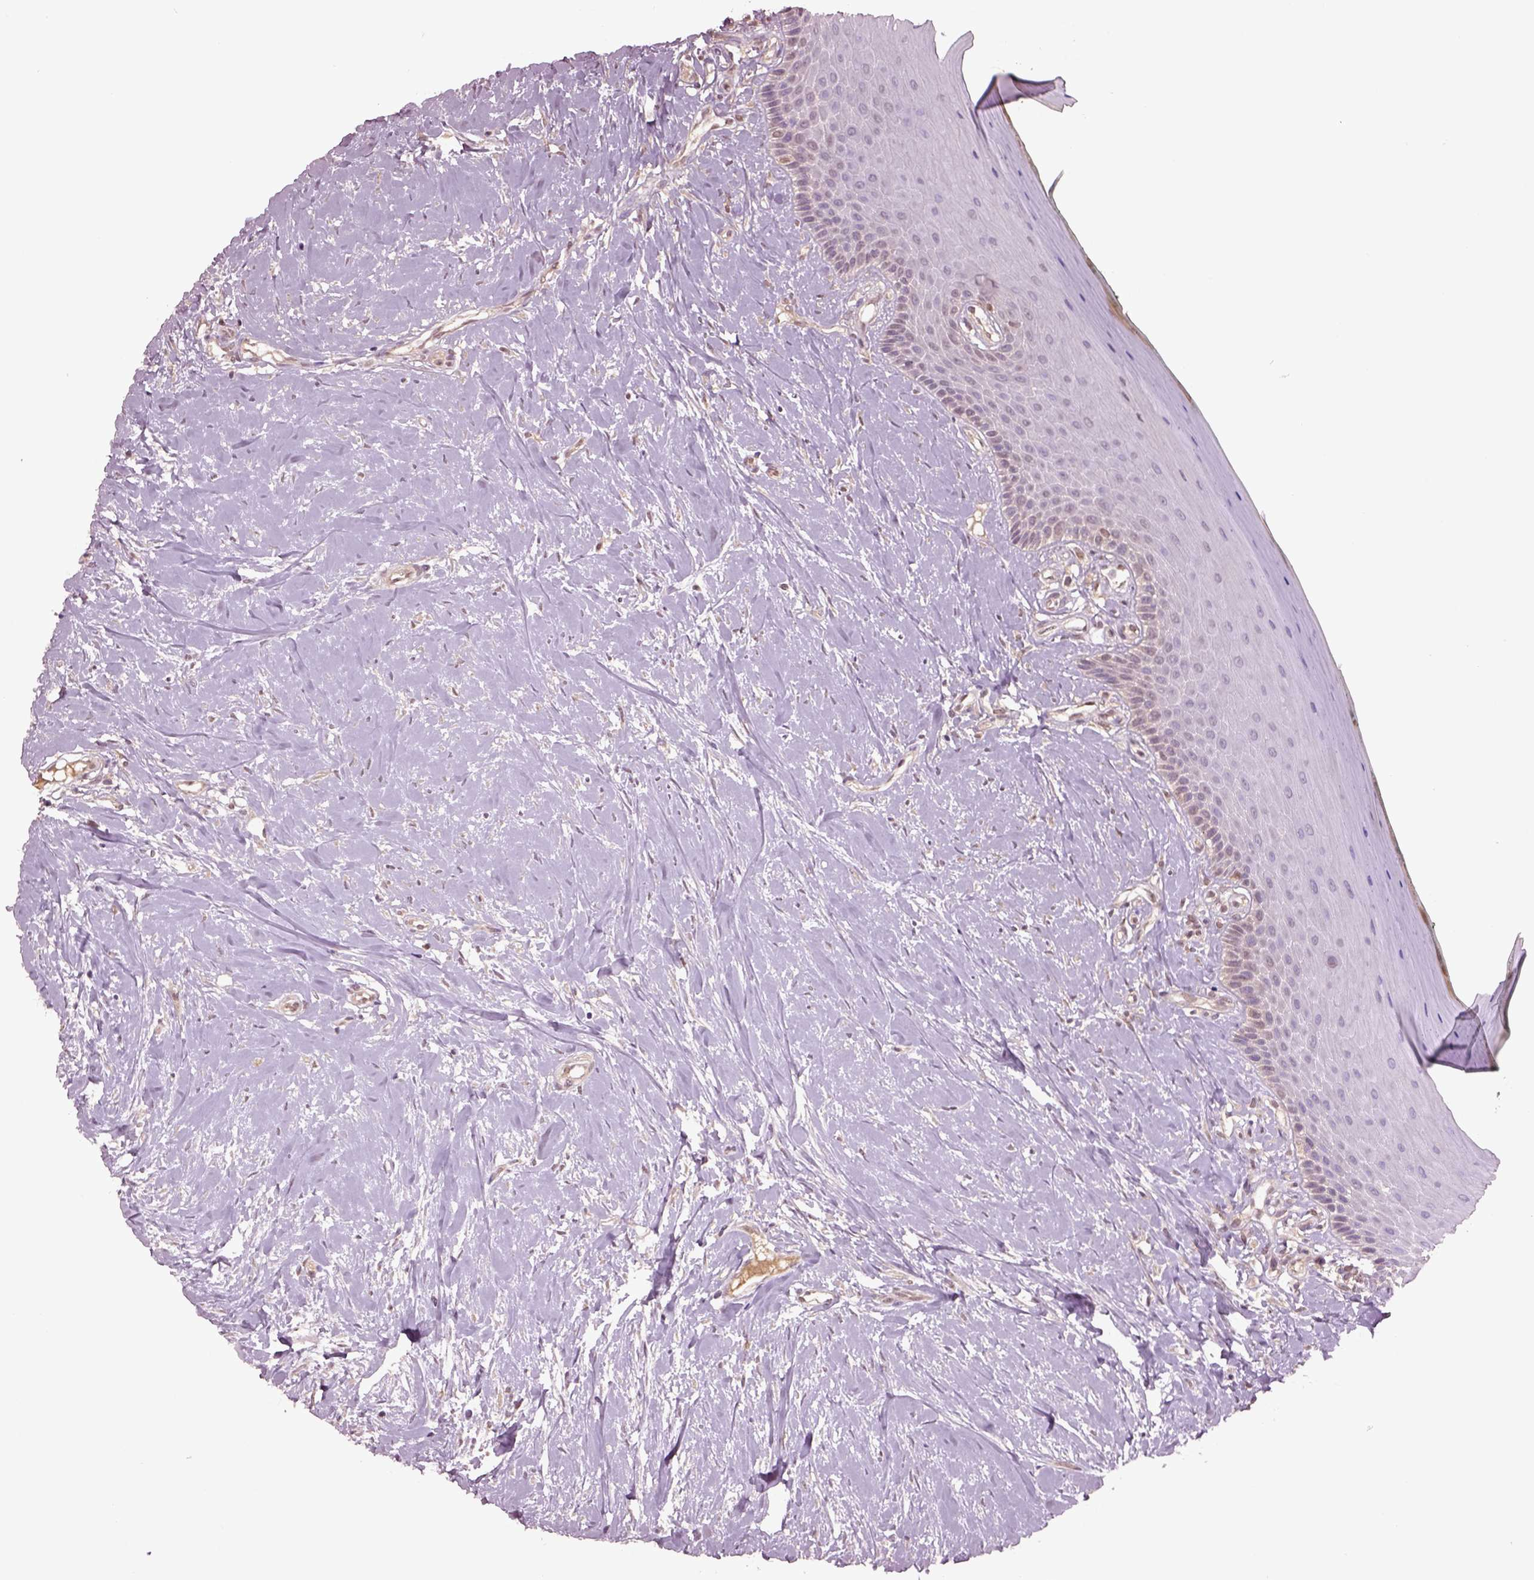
{"staining": {"intensity": "negative", "quantity": "none", "location": "none"}, "tissue": "oral mucosa", "cell_type": "Squamous epithelial cells", "image_type": "normal", "snomed": [{"axis": "morphology", "description": "Normal tissue, NOS"}, {"axis": "topography", "description": "Oral tissue"}], "caption": "Immunohistochemistry (IHC) of unremarkable human oral mucosa reveals no staining in squamous epithelial cells.", "gene": "MDP1", "patient": {"sex": "female", "age": 43}}